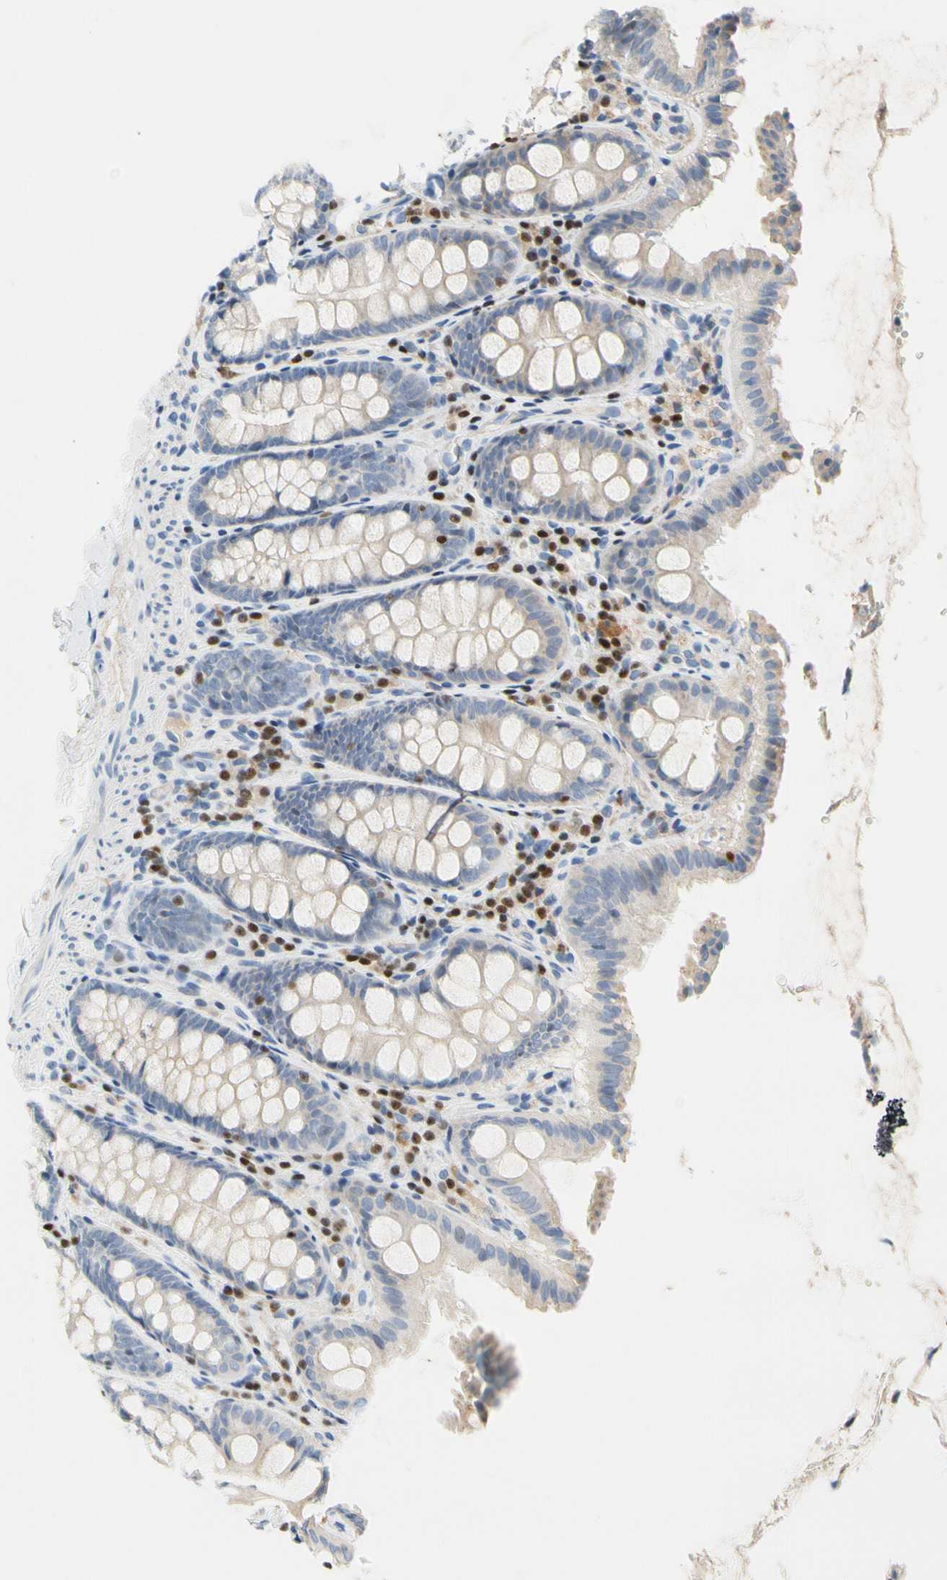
{"staining": {"intensity": "weak", "quantity": "25%-75%", "location": "cytoplasmic/membranous"}, "tissue": "colon", "cell_type": "Endothelial cells", "image_type": "normal", "snomed": [{"axis": "morphology", "description": "Normal tissue, NOS"}, {"axis": "topography", "description": "Colon"}], "caption": "Colon stained with immunohistochemistry (IHC) displays weak cytoplasmic/membranous expression in approximately 25%-75% of endothelial cells.", "gene": "SP140", "patient": {"sex": "female", "age": 61}}